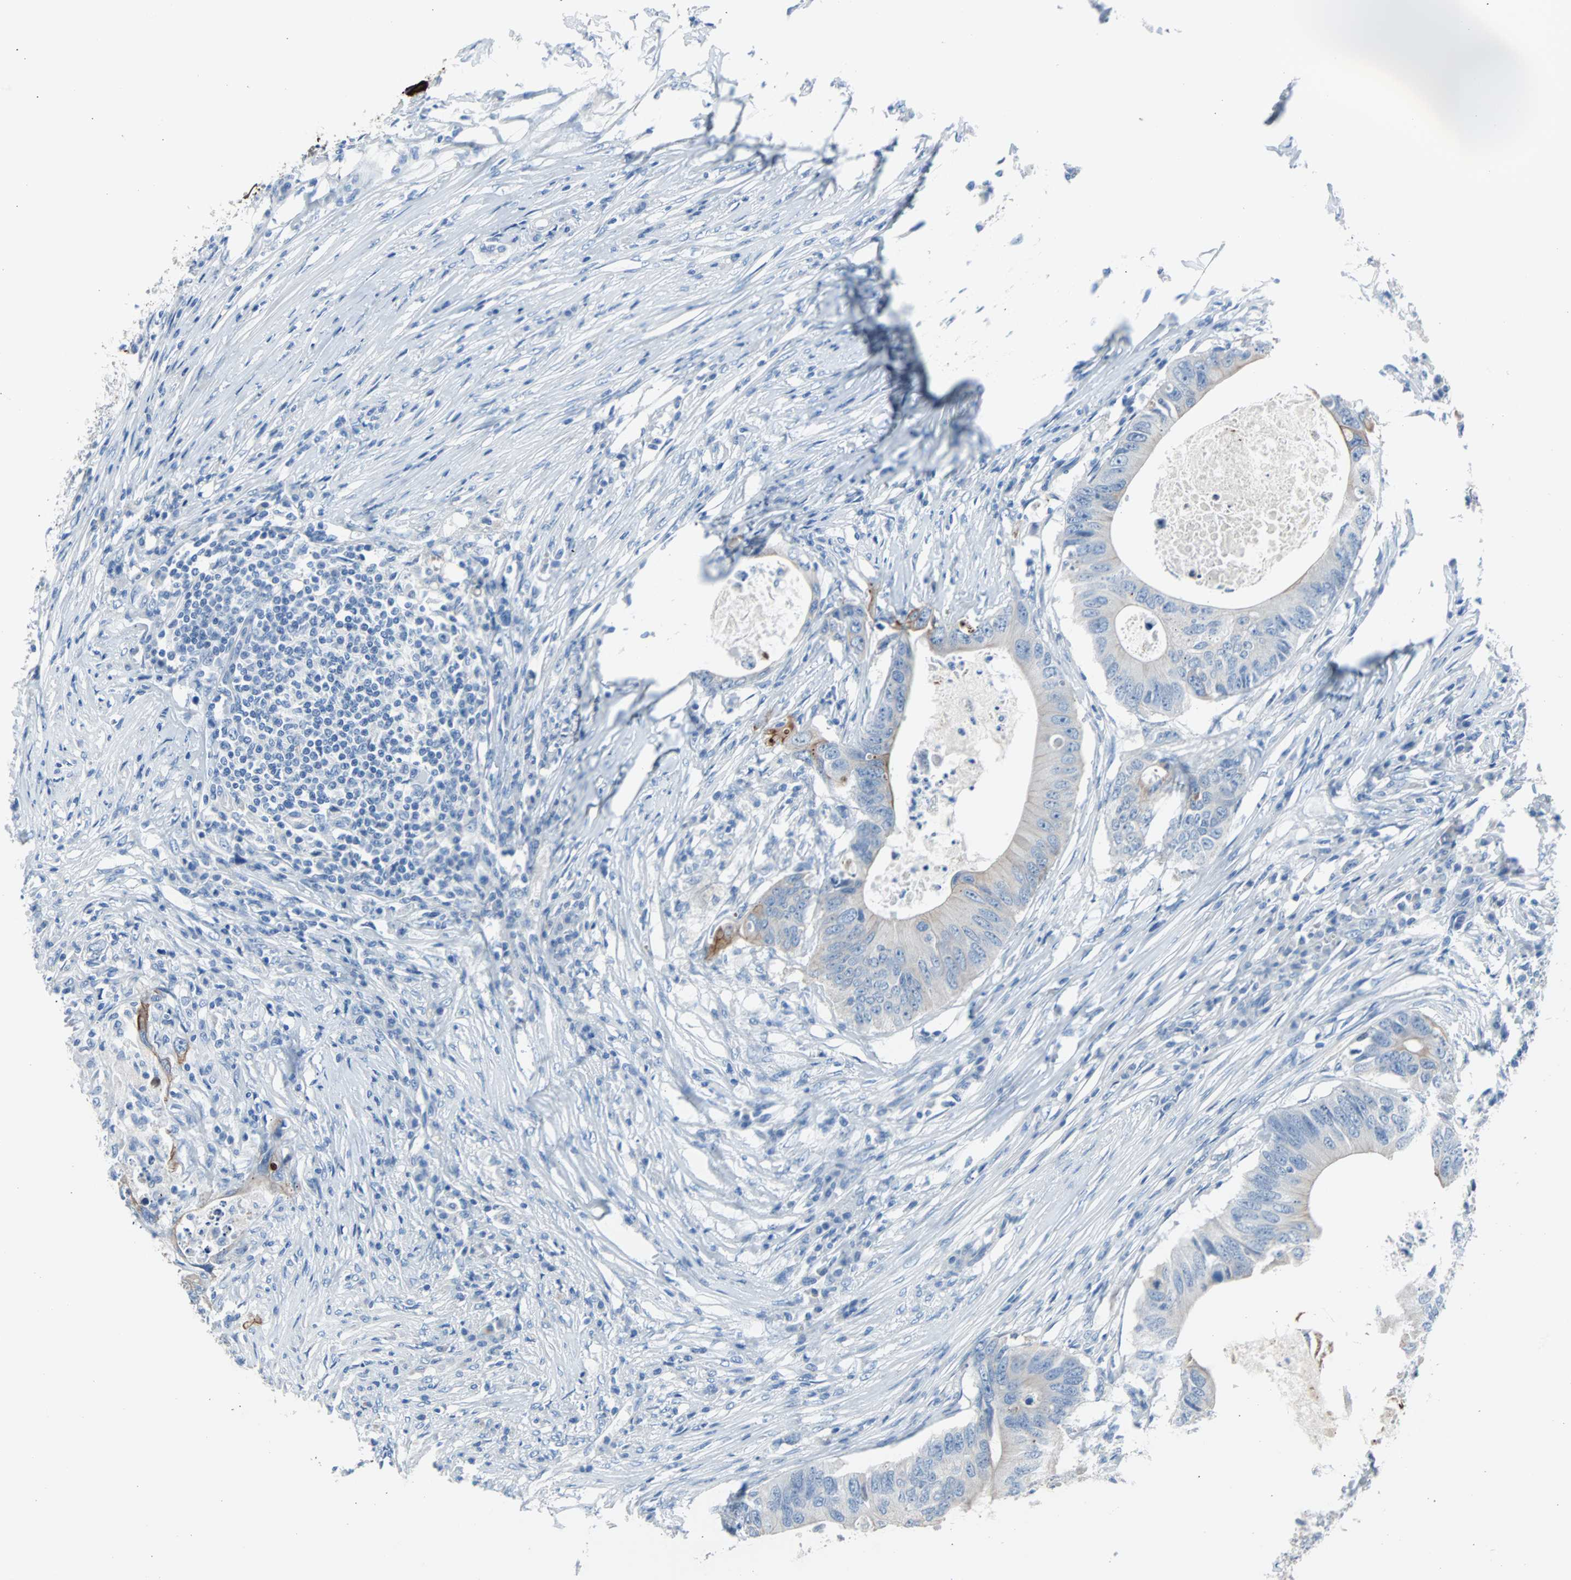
{"staining": {"intensity": "moderate", "quantity": ">75%", "location": "cytoplasmic/membranous"}, "tissue": "colorectal cancer", "cell_type": "Tumor cells", "image_type": "cancer", "snomed": [{"axis": "morphology", "description": "Adenocarcinoma, NOS"}, {"axis": "topography", "description": "Colon"}], "caption": "Colorectal cancer stained with immunohistochemistry (IHC) exhibits moderate cytoplasmic/membranous staining in about >75% of tumor cells.", "gene": "KRT7", "patient": {"sex": "male", "age": 71}}